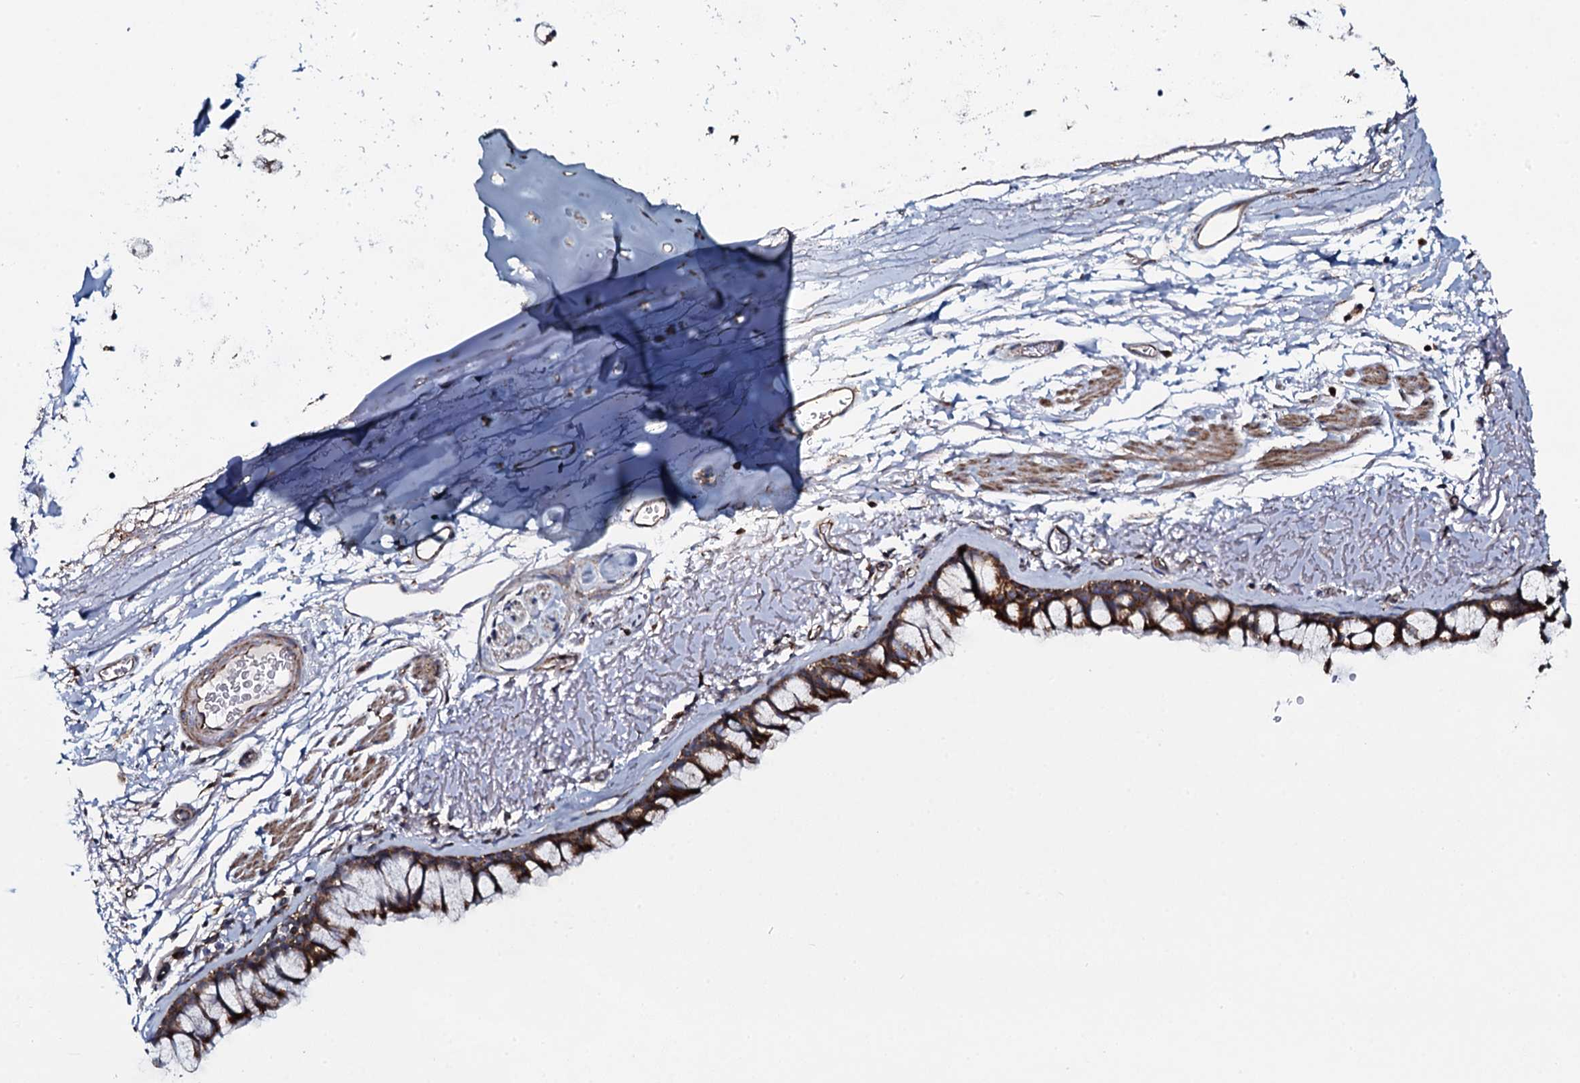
{"staining": {"intensity": "moderate", "quantity": ">75%", "location": "cytoplasmic/membranous"}, "tissue": "bronchus", "cell_type": "Respiratory epithelial cells", "image_type": "normal", "snomed": [{"axis": "morphology", "description": "Normal tissue, NOS"}, {"axis": "topography", "description": "Bronchus"}], "caption": "Bronchus stained with DAB immunohistochemistry (IHC) exhibits medium levels of moderate cytoplasmic/membranous expression in approximately >75% of respiratory epithelial cells. (Stains: DAB (3,3'-diaminobenzidine) in brown, nuclei in blue, Microscopy: brightfield microscopy at high magnification).", "gene": "EVC2", "patient": {"sex": "male", "age": 65}}